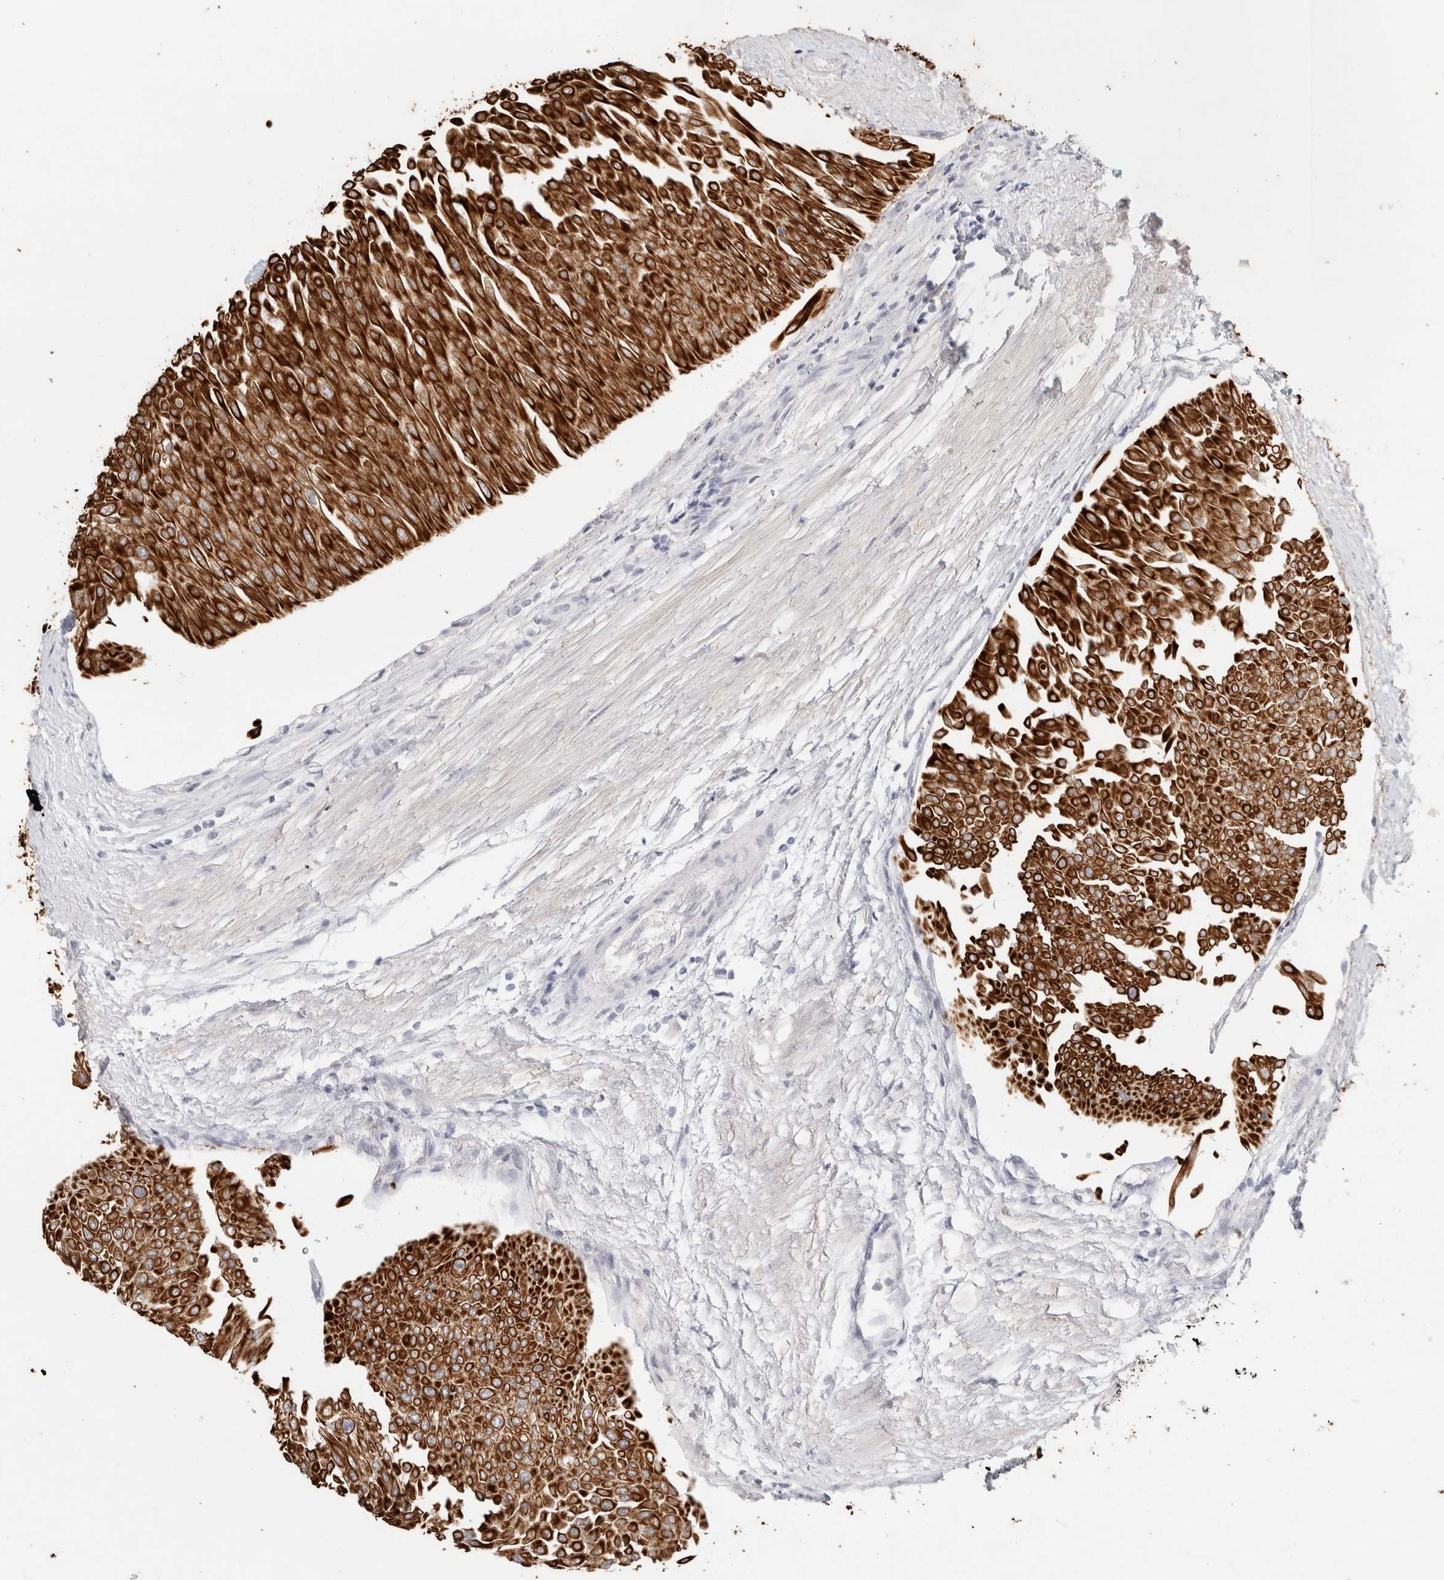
{"staining": {"intensity": "strong", "quantity": ">75%", "location": "cytoplasmic/membranous"}, "tissue": "urothelial cancer", "cell_type": "Tumor cells", "image_type": "cancer", "snomed": [{"axis": "morphology", "description": "Urothelial carcinoma, Low grade"}, {"axis": "topography", "description": "Urinary bladder"}], "caption": "Urothelial cancer was stained to show a protein in brown. There is high levels of strong cytoplasmic/membranous expression in about >75% of tumor cells. (DAB (3,3'-diaminobenzidine) IHC with brightfield microscopy, high magnification).", "gene": "STK31", "patient": {"sex": "male", "age": 67}}